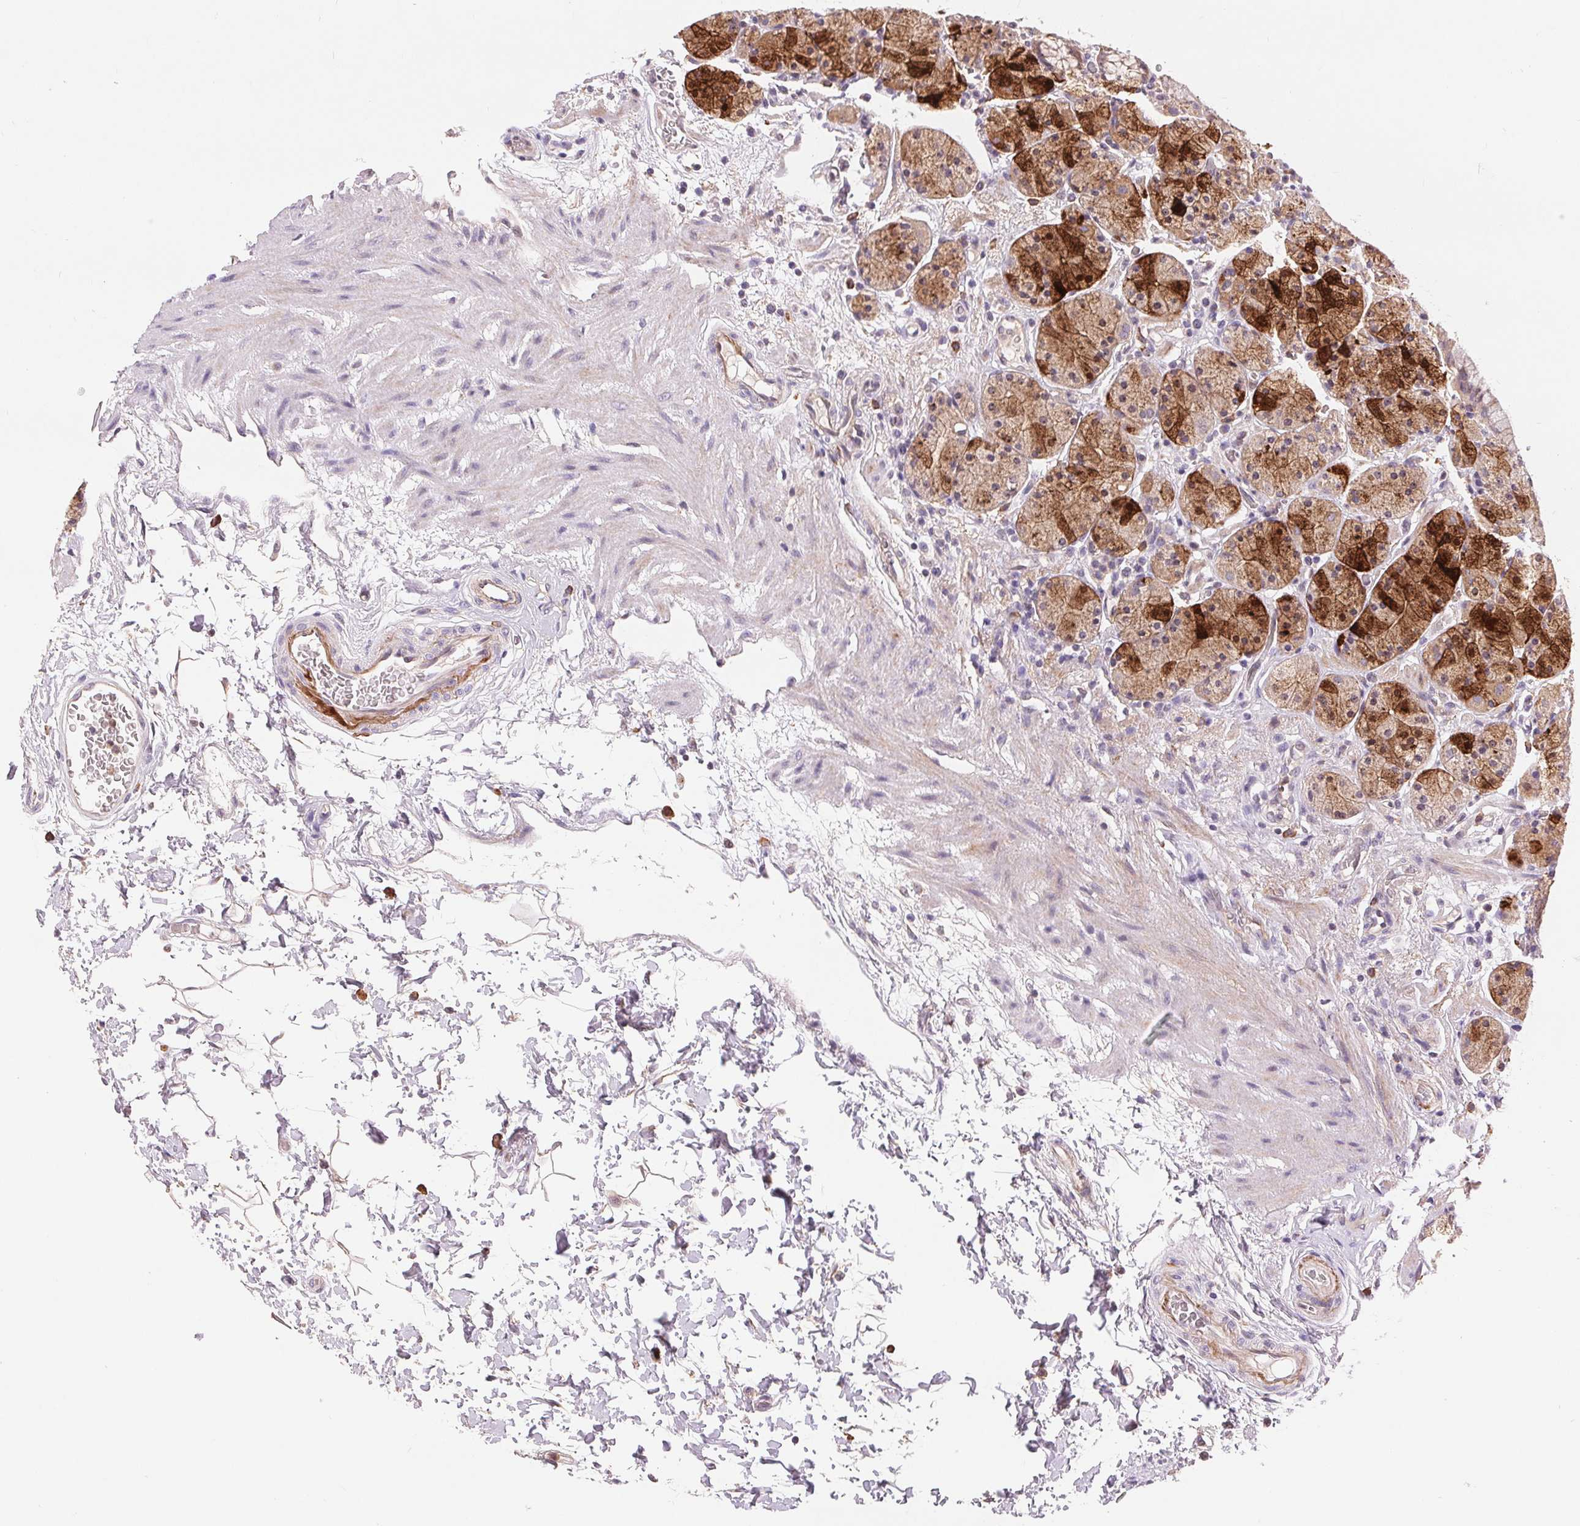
{"staining": {"intensity": "strong", "quantity": "<25%", "location": "cytoplasmic/membranous"}, "tissue": "stomach", "cell_type": "Glandular cells", "image_type": "normal", "snomed": [{"axis": "morphology", "description": "Normal tissue, NOS"}, {"axis": "topography", "description": "Stomach, upper"}, {"axis": "topography", "description": "Stomach"}], "caption": "The immunohistochemical stain labels strong cytoplasmic/membranous expression in glandular cells of benign stomach. The staining was performed using DAB, with brown indicating positive protein expression. Nuclei are stained blue with hematoxylin.", "gene": "RANBP3L", "patient": {"sex": "male", "age": 62}}